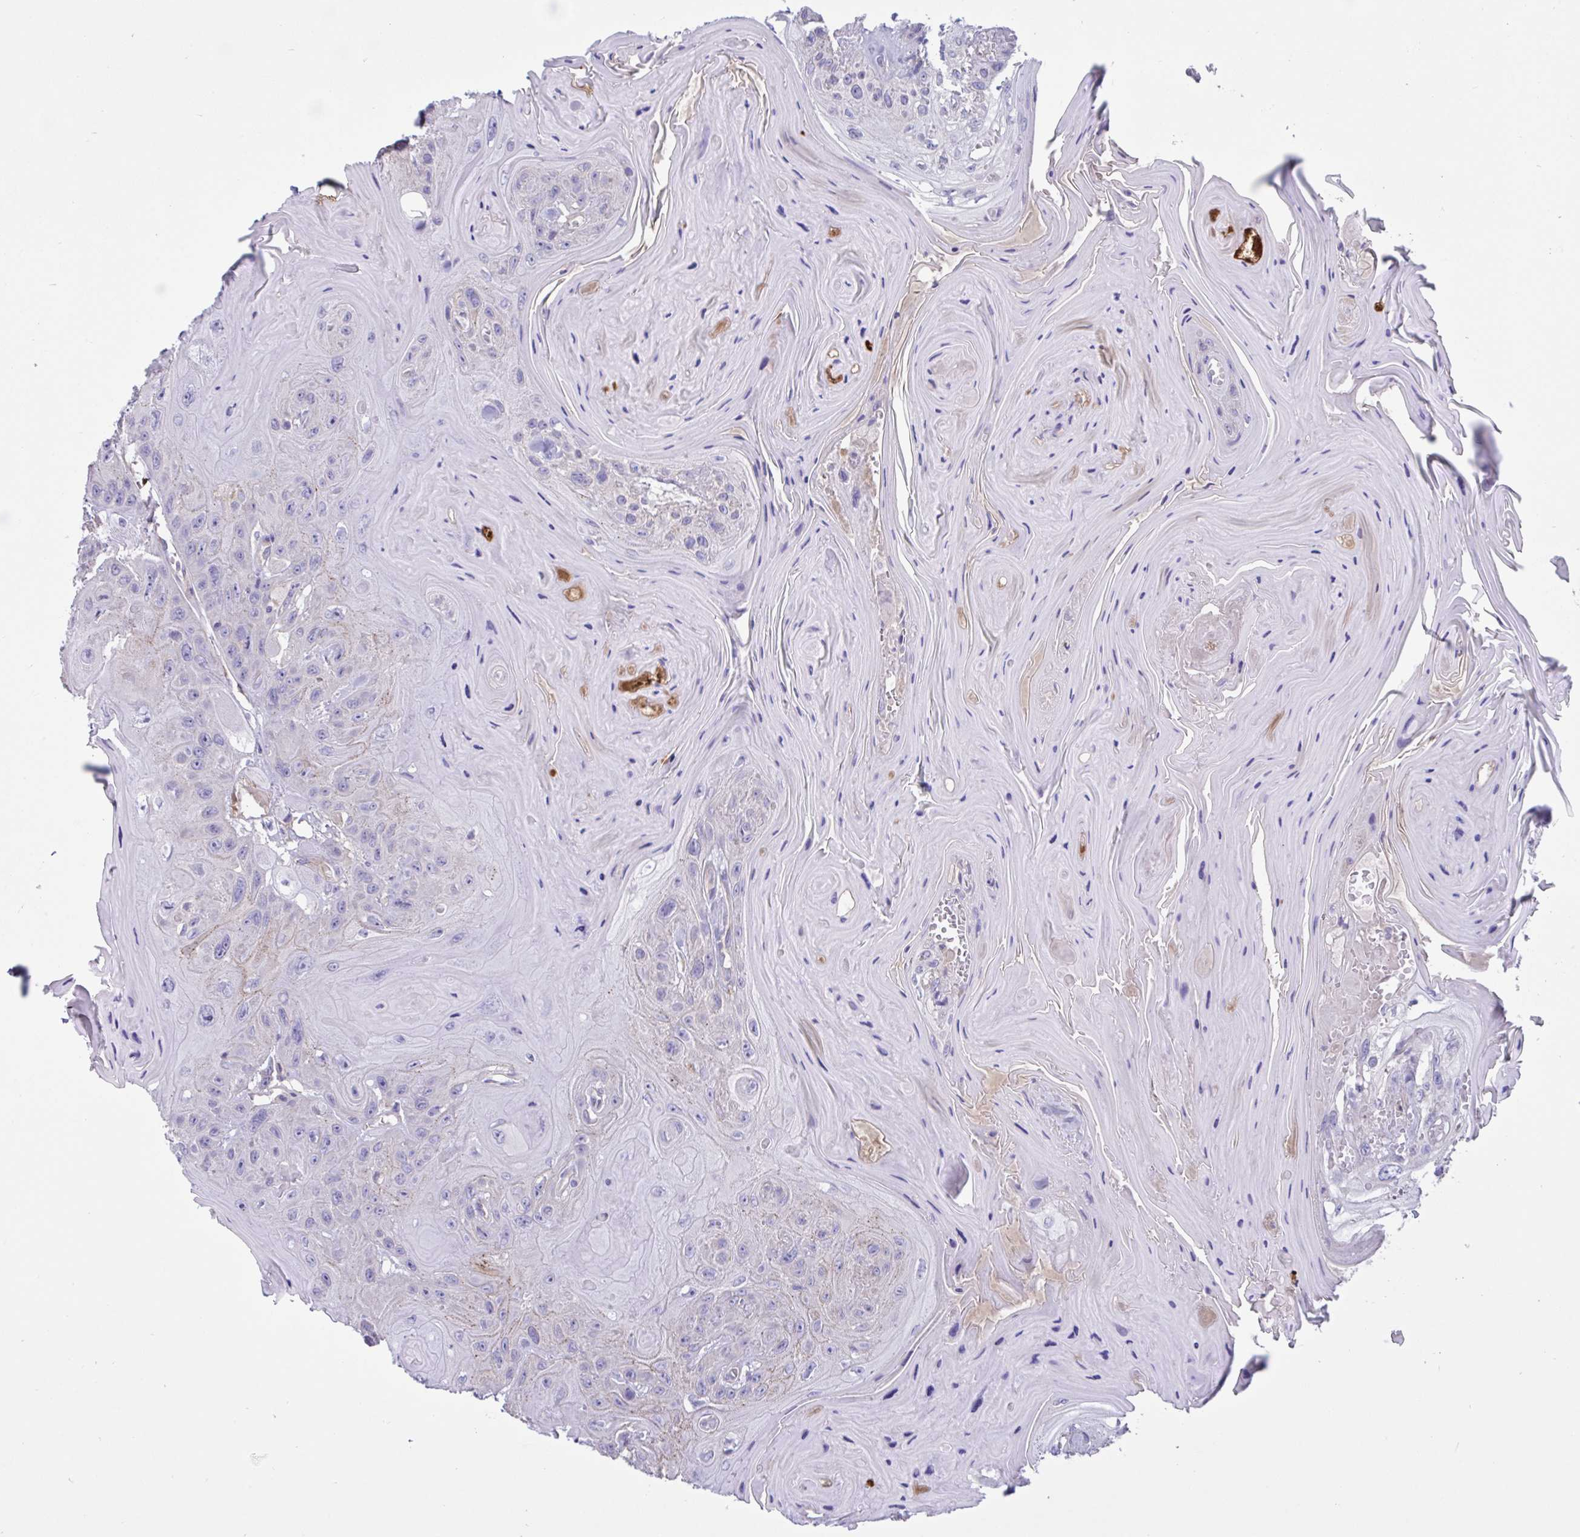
{"staining": {"intensity": "moderate", "quantity": "<25%", "location": "cytoplasmic/membranous"}, "tissue": "head and neck cancer", "cell_type": "Tumor cells", "image_type": "cancer", "snomed": [{"axis": "morphology", "description": "Squamous cell carcinoma, NOS"}, {"axis": "topography", "description": "Head-Neck"}], "caption": "A photomicrograph of head and neck squamous cell carcinoma stained for a protein reveals moderate cytoplasmic/membranous brown staining in tumor cells.", "gene": "SLC66A1", "patient": {"sex": "female", "age": 59}}